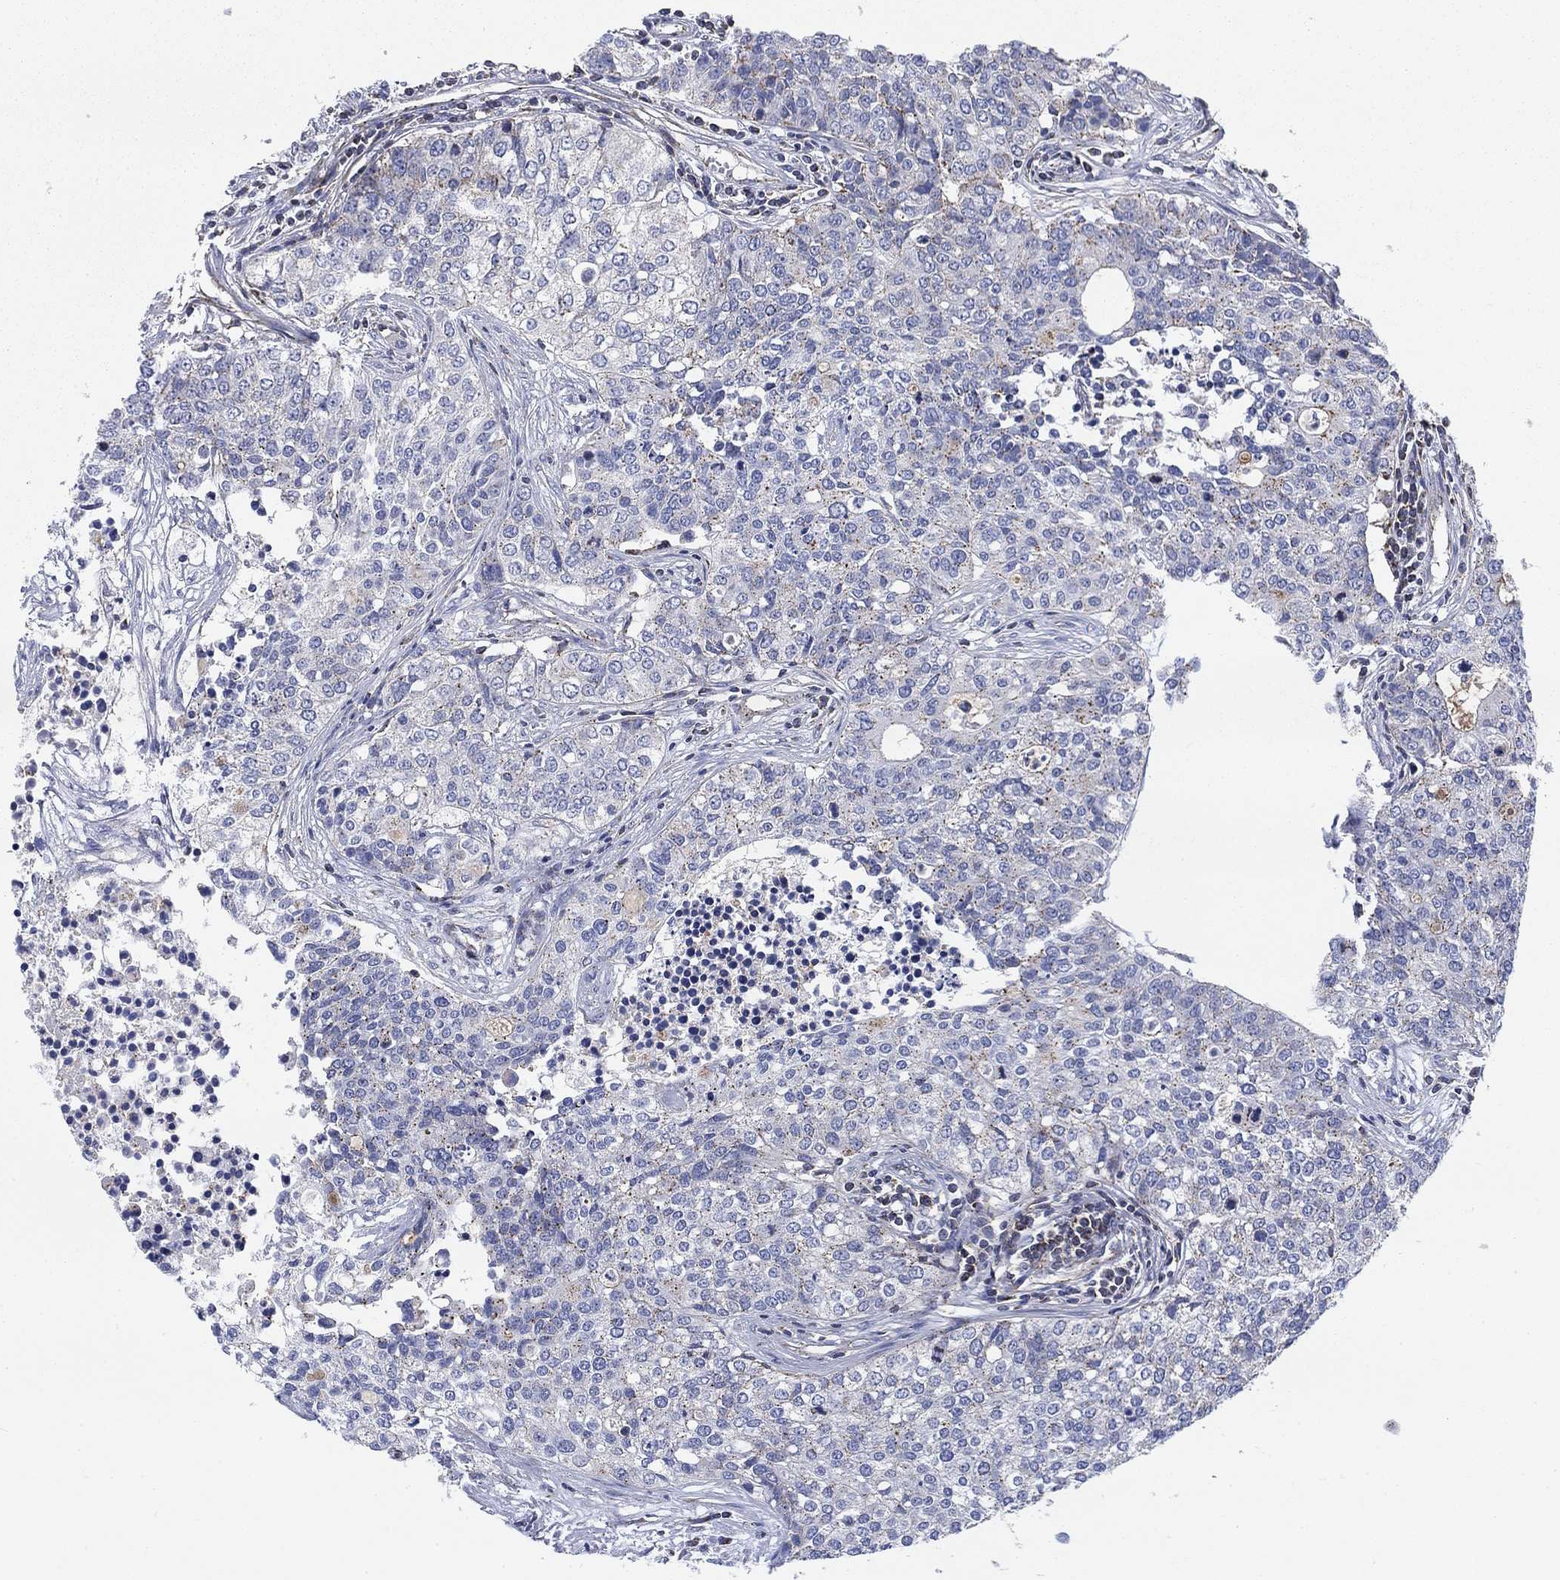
{"staining": {"intensity": "negative", "quantity": "none", "location": "none"}, "tissue": "carcinoid", "cell_type": "Tumor cells", "image_type": "cancer", "snomed": [{"axis": "morphology", "description": "Carcinoid, malignant, NOS"}, {"axis": "topography", "description": "Colon"}], "caption": "High power microscopy histopathology image of an IHC photomicrograph of malignant carcinoid, revealing no significant positivity in tumor cells.", "gene": "NACAD", "patient": {"sex": "male", "age": 81}}